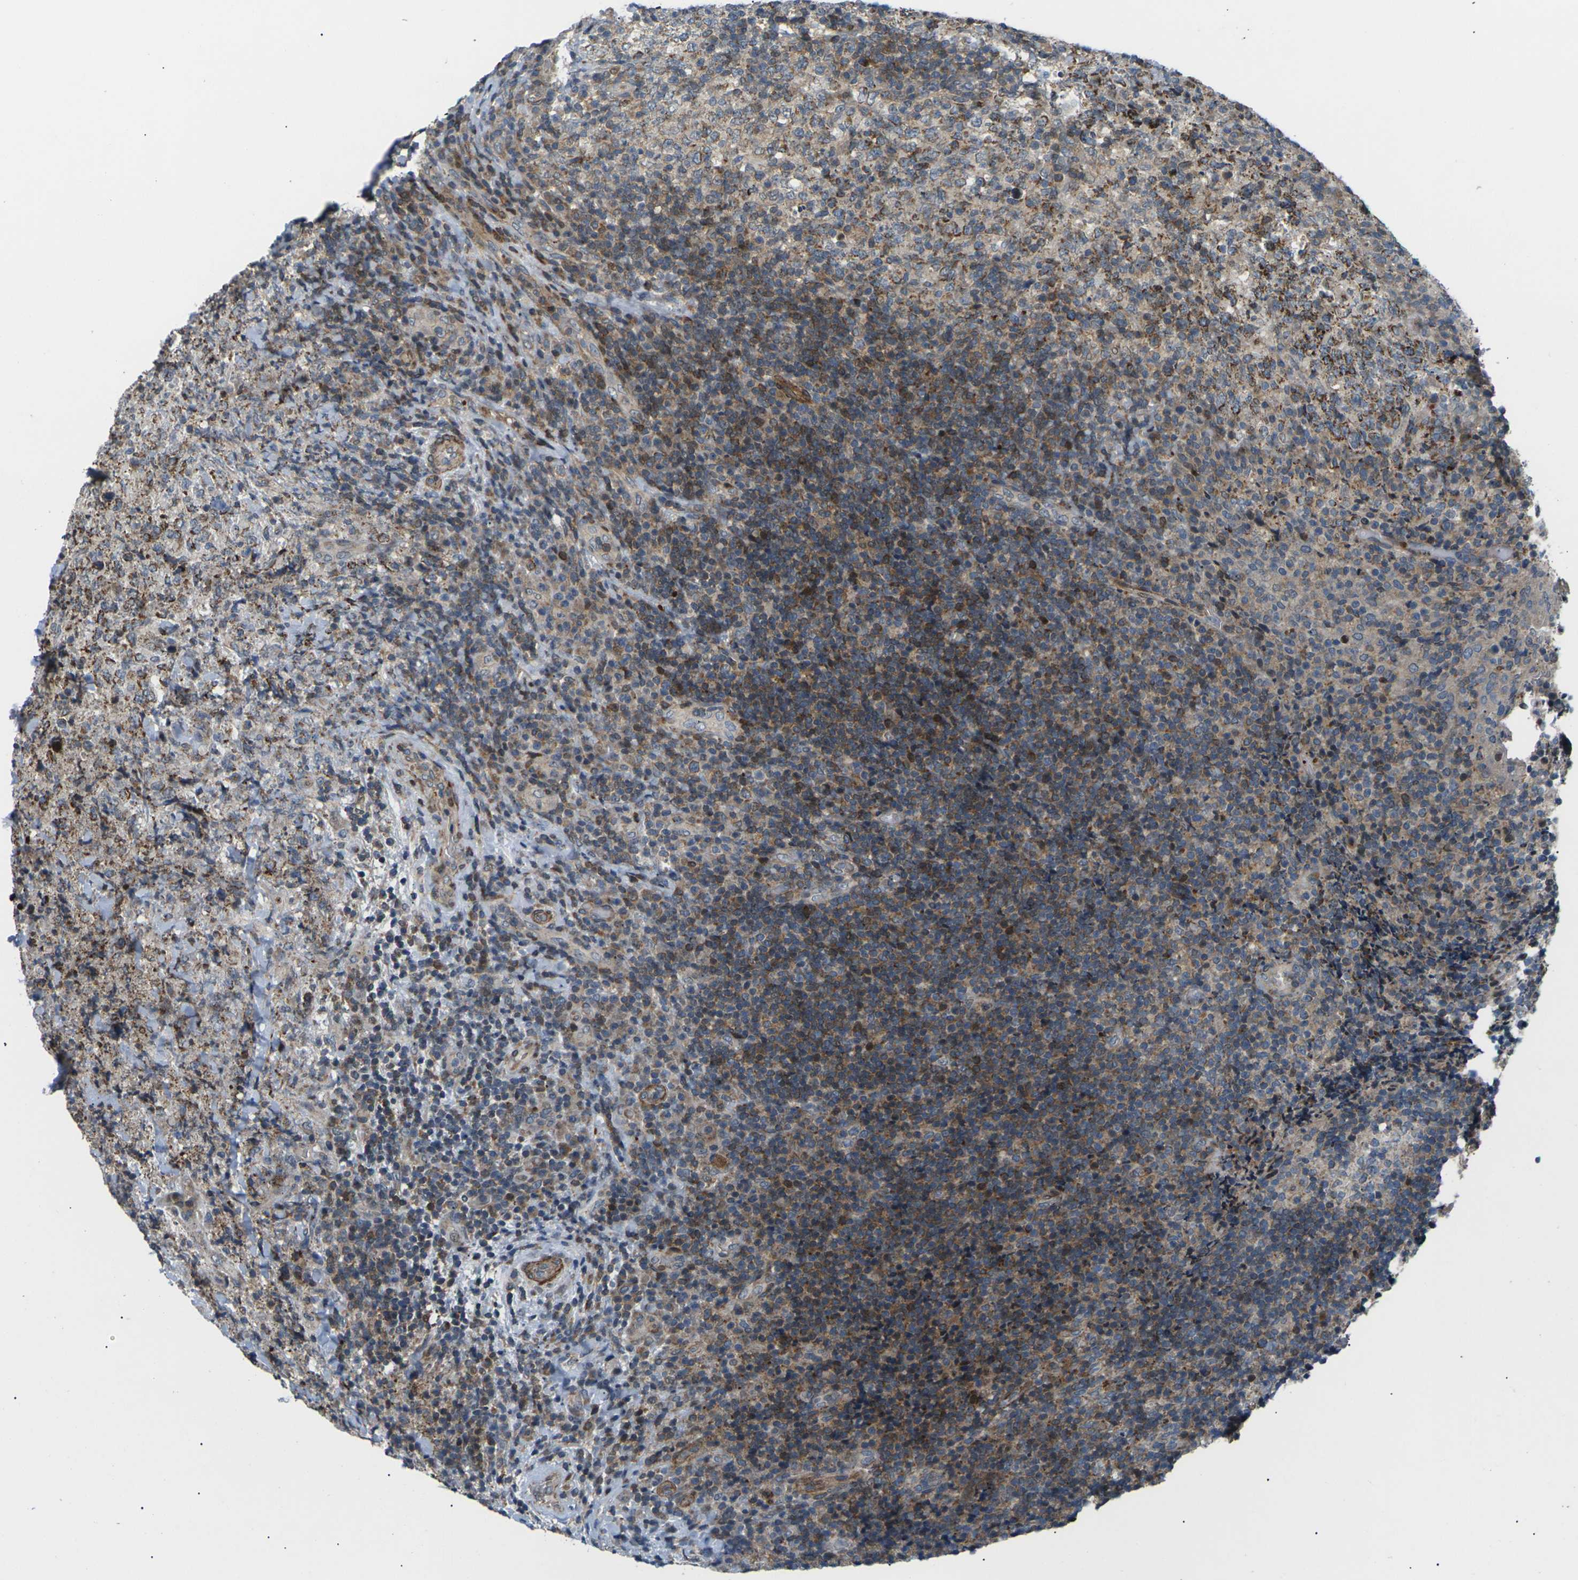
{"staining": {"intensity": "moderate", "quantity": "<25%", "location": "cytoplasmic/membranous"}, "tissue": "lymphoma", "cell_type": "Tumor cells", "image_type": "cancer", "snomed": [{"axis": "morphology", "description": "Malignant lymphoma, non-Hodgkin's type, High grade"}, {"axis": "topography", "description": "Tonsil"}], "caption": "Approximately <25% of tumor cells in malignant lymphoma, non-Hodgkin's type (high-grade) display moderate cytoplasmic/membranous protein expression as visualized by brown immunohistochemical staining.", "gene": "RPS6KA3", "patient": {"sex": "female", "age": 36}}